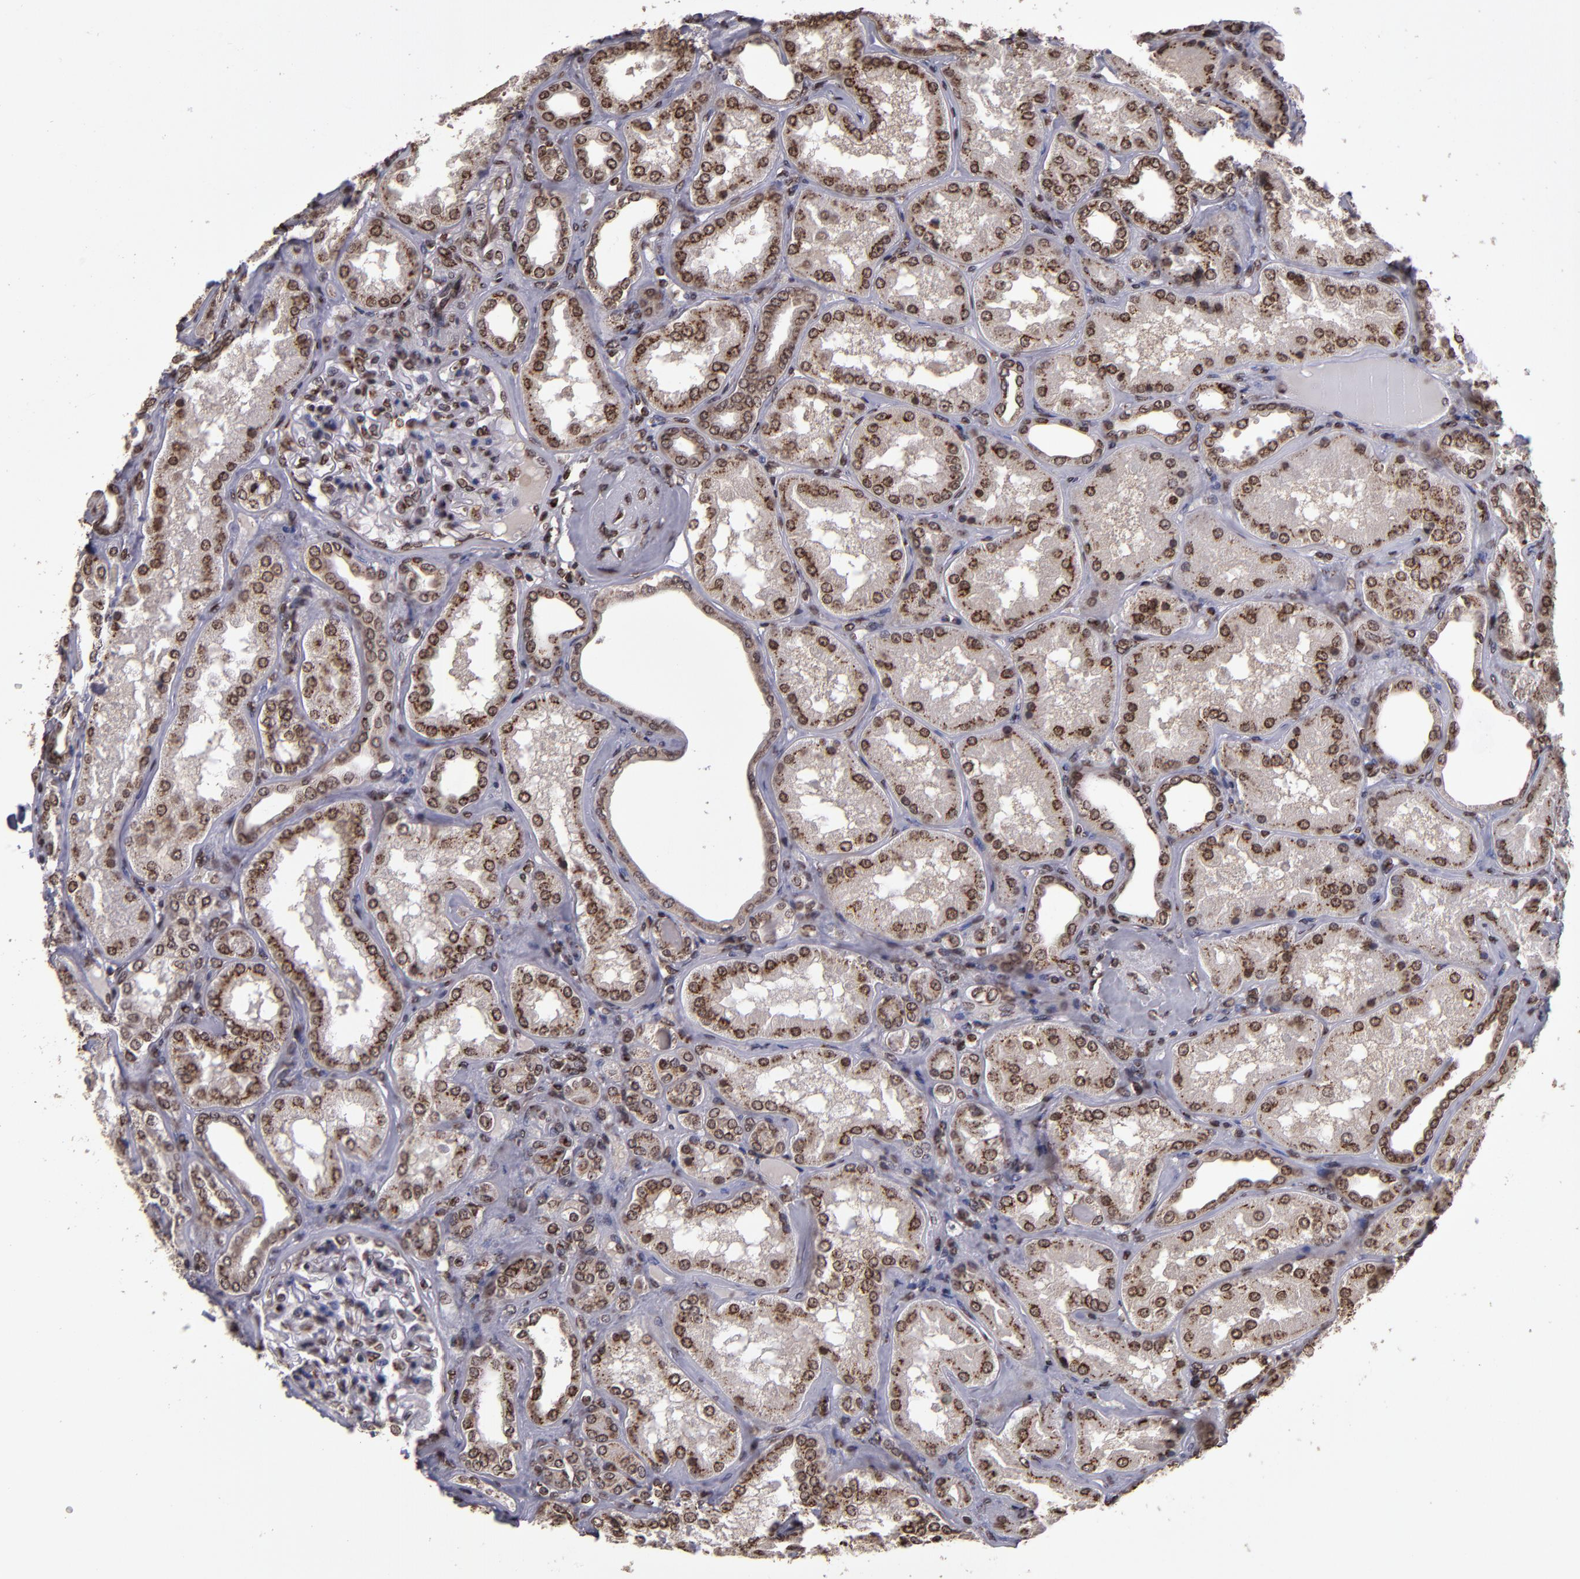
{"staining": {"intensity": "strong", "quantity": ">75%", "location": "nuclear"}, "tissue": "kidney", "cell_type": "Cells in glomeruli", "image_type": "normal", "snomed": [{"axis": "morphology", "description": "Normal tissue, NOS"}, {"axis": "topography", "description": "Kidney"}], "caption": "Cells in glomeruli display high levels of strong nuclear expression in approximately >75% of cells in normal human kidney. (brown staining indicates protein expression, while blue staining denotes nuclei).", "gene": "CSDC2", "patient": {"sex": "female", "age": 56}}